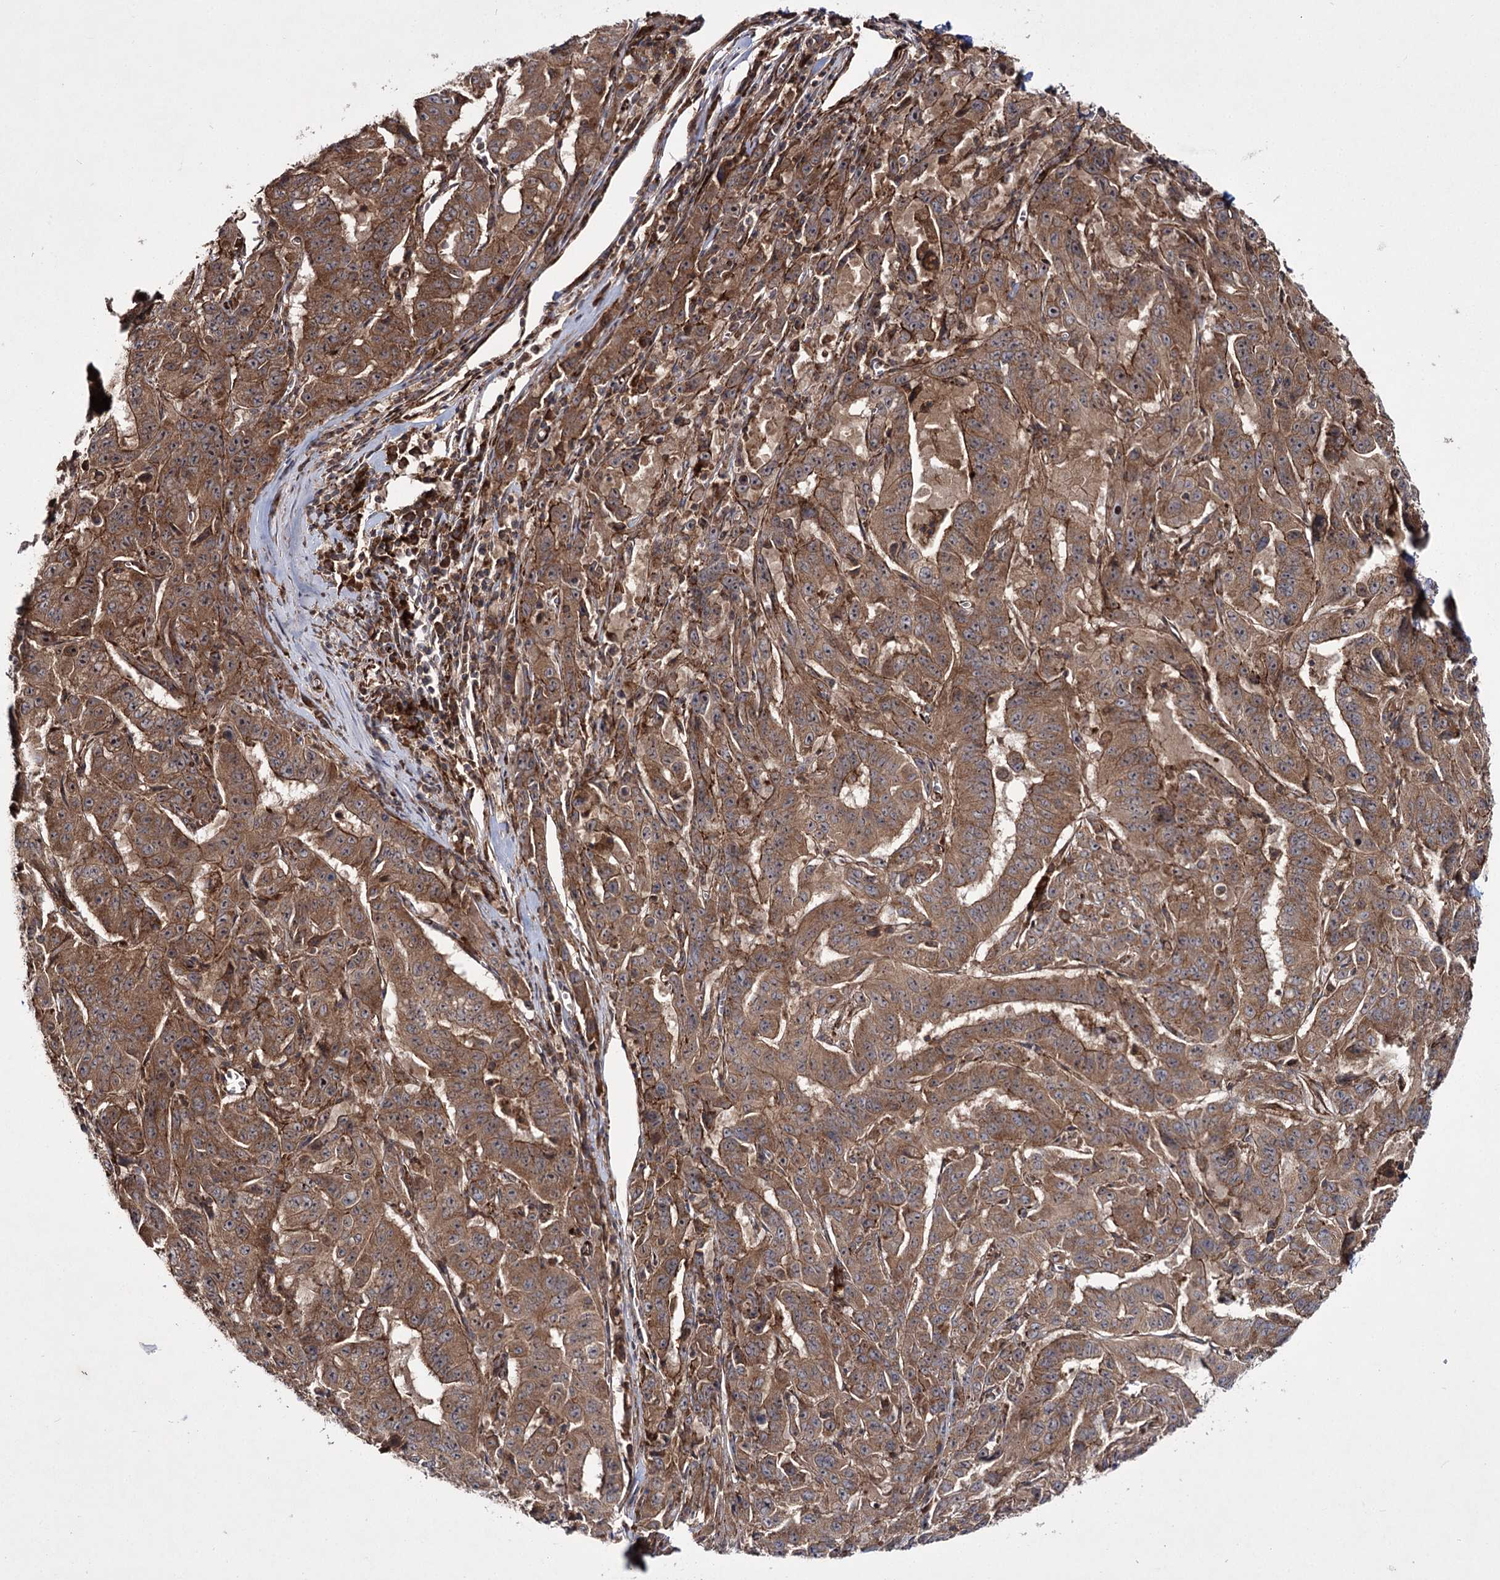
{"staining": {"intensity": "moderate", "quantity": ">75%", "location": "cytoplasmic/membranous"}, "tissue": "pancreatic cancer", "cell_type": "Tumor cells", "image_type": "cancer", "snomed": [{"axis": "morphology", "description": "Adenocarcinoma, NOS"}, {"axis": "topography", "description": "Pancreas"}], "caption": "Immunohistochemistry (IHC) photomicrograph of pancreatic adenocarcinoma stained for a protein (brown), which exhibits medium levels of moderate cytoplasmic/membranous positivity in about >75% of tumor cells.", "gene": "HECTD2", "patient": {"sex": "male", "age": 63}}